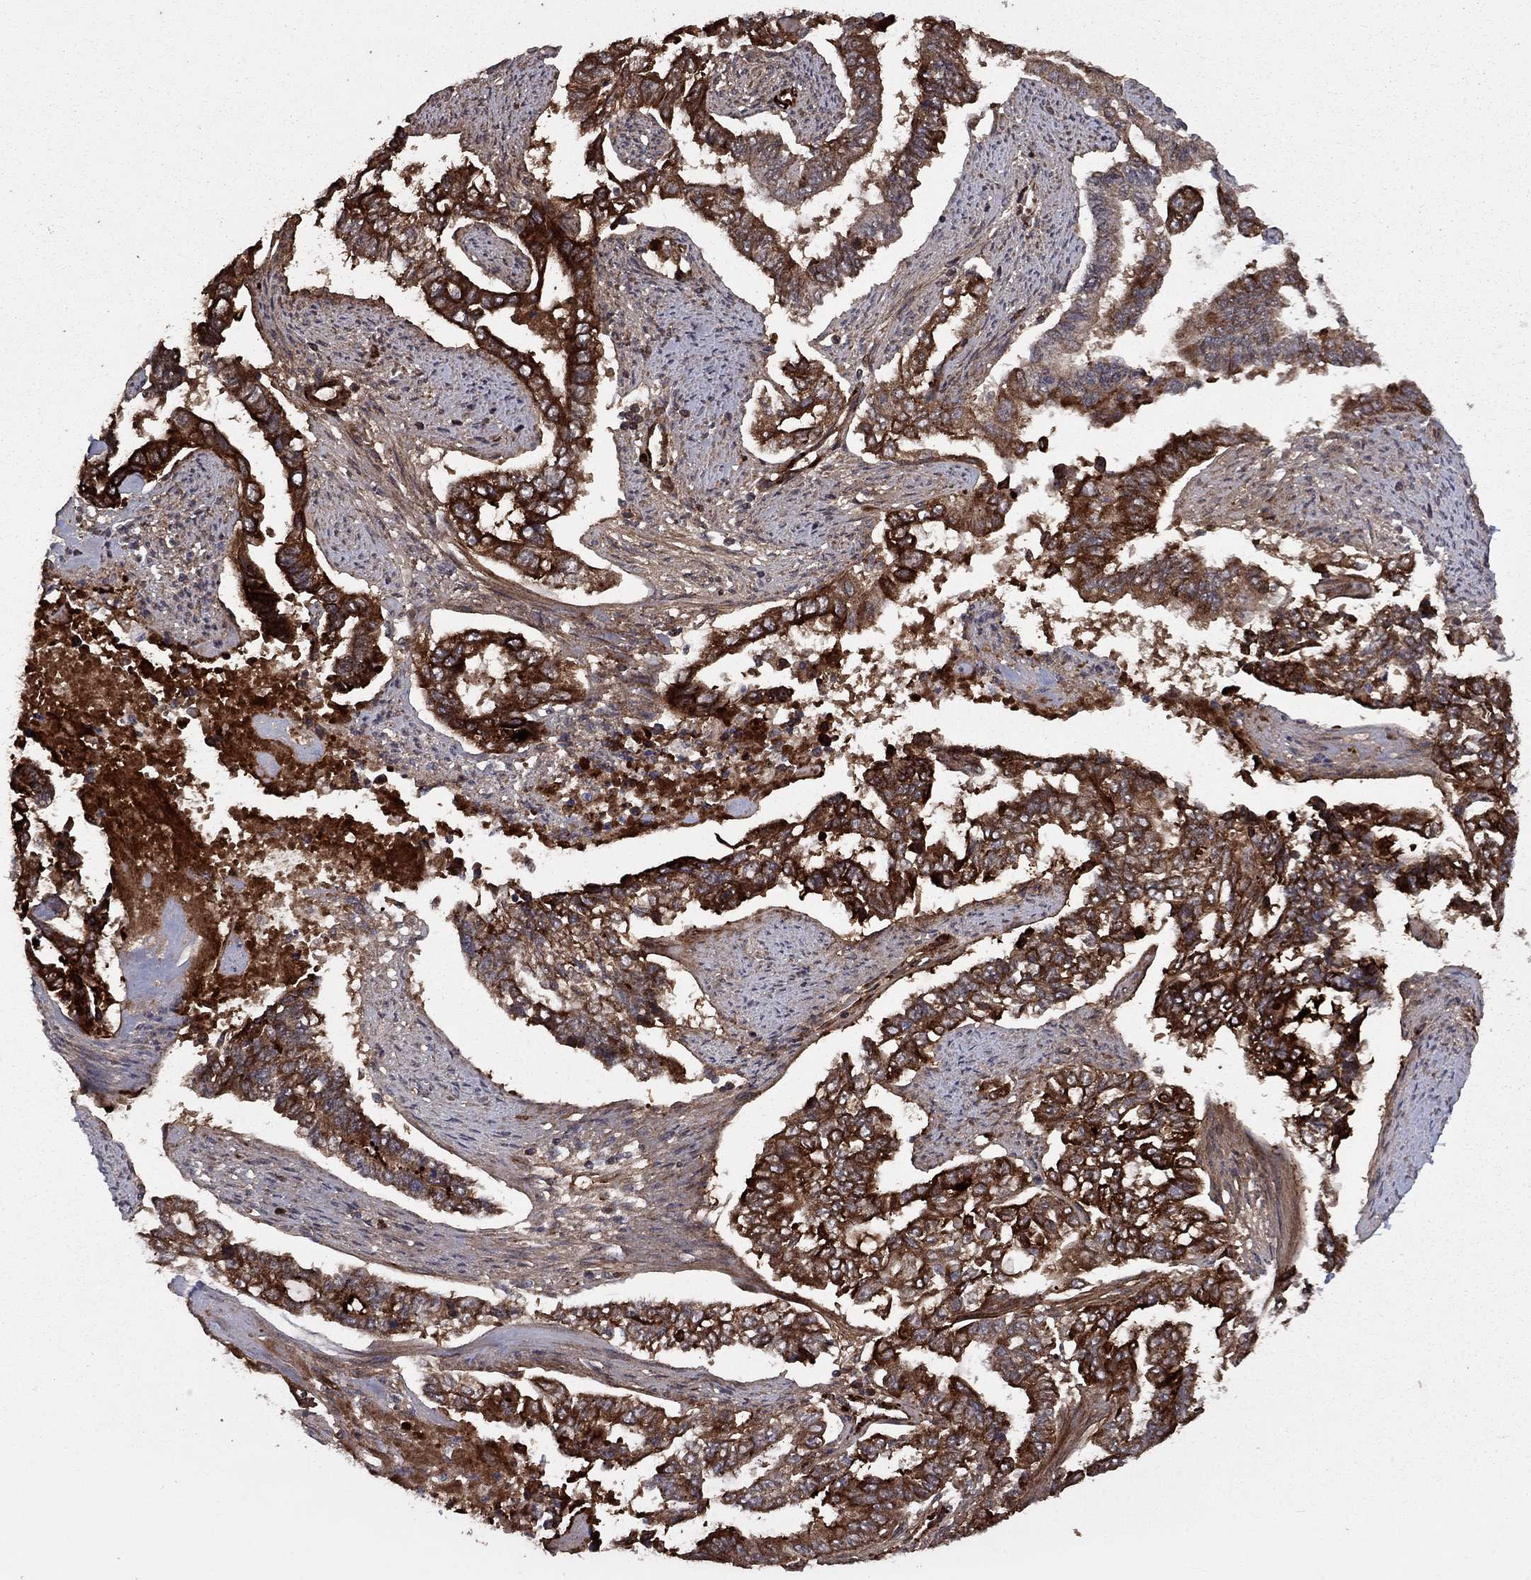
{"staining": {"intensity": "strong", "quantity": ">75%", "location": "cytoplasmic/membranous"}, "tissue": "endometrial cancer", "cell_type": "Tumor cells", "image_type": "cancer", "snomed": [{"axis": "morphology", "description": "Adenocarcinoma, NOS"}, {"axis": "topography", "description": "Uterus"}], "caption": "Tumor cells display high levels of strong cytoplasmic/membranous positivity in approximately >75% of cells in human adenocarcinoma (endometrial).", "gene": "COL18A1", "patient": {"sex": "female", "age": 59}}